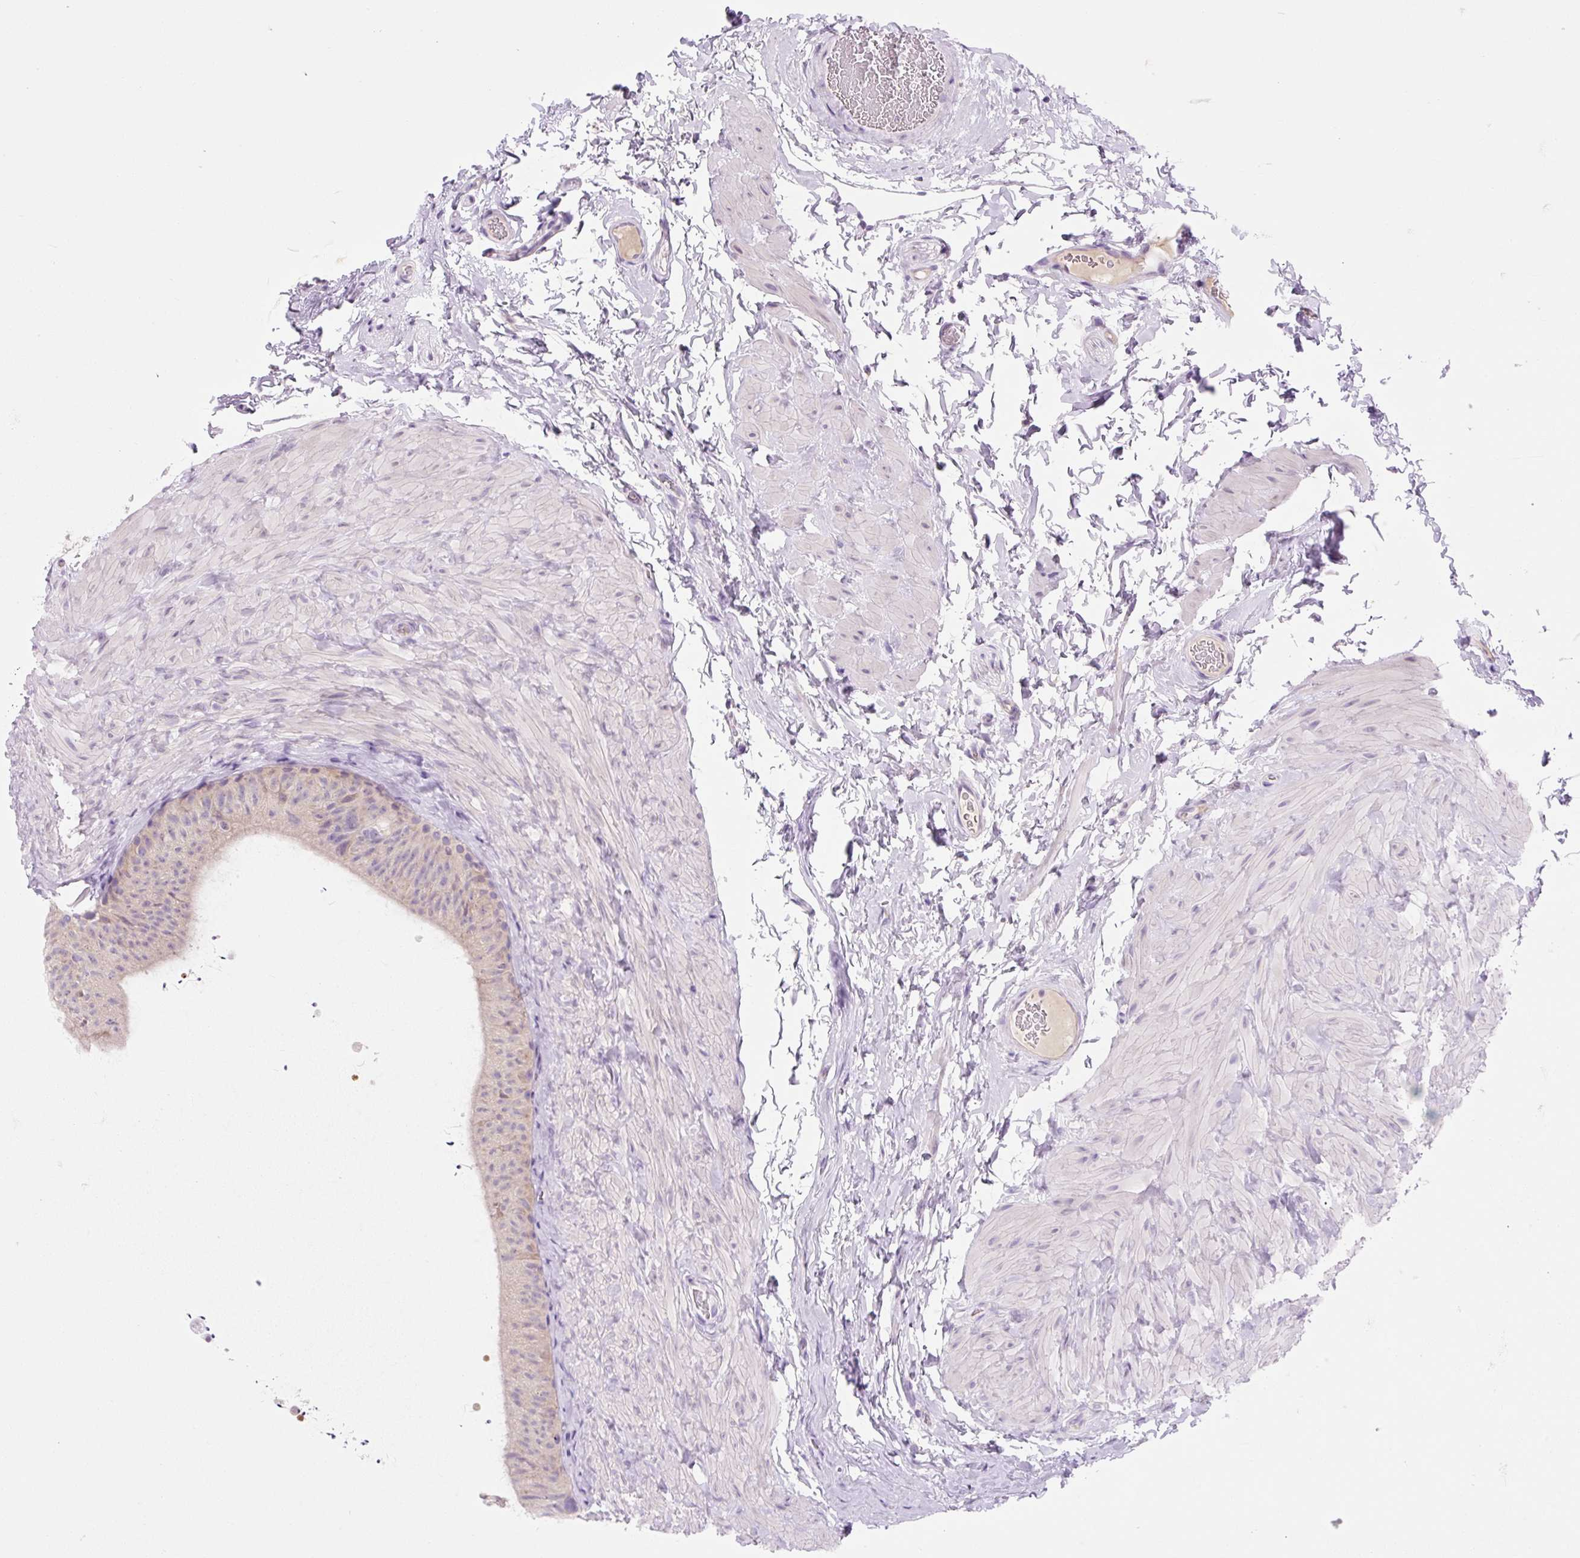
{"staining": {"intensity": "weak", "quantity": "<25%", "location": "cytoplasmic/membranous"}, "tissue": "epididymis", "cell_type": "Glandular cells", "image_type": "normal", "snomed": [{"axis": "morphology", "description": "Normal tissue, NOS"}, {"axis": "topography", "description": "Epididymis, spermatic cord, NOS"}, {"axis": "topography", "description": "Epididymis"}], "caption": "IHC micrograph of normal human epididymis stained for a protein (brown), which demonstrates no expression in glandular cells.", "gene": "CELF6", "patient": {"sex": "male", "age": 31}}